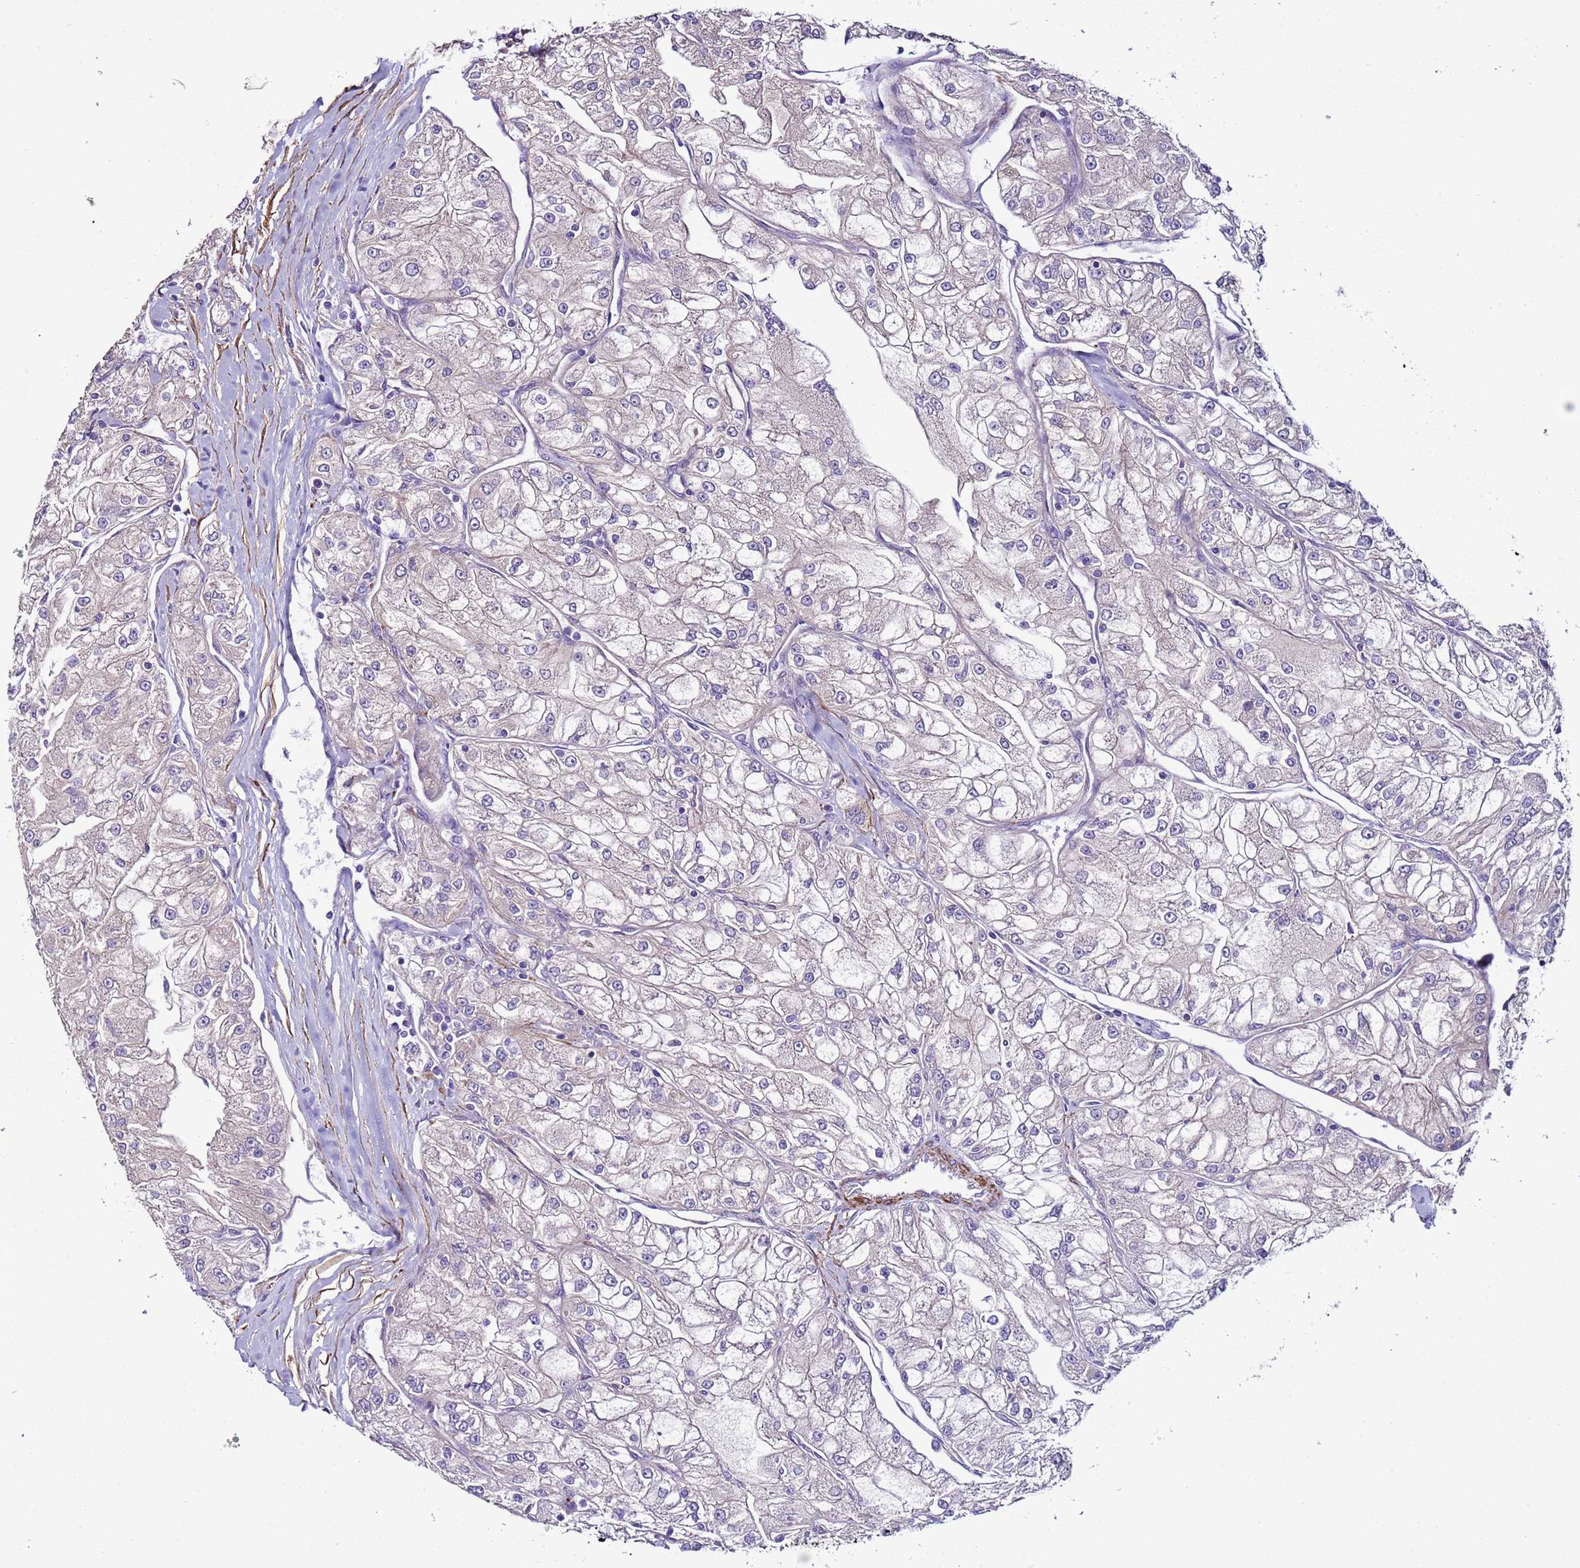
{"staining": {"intensity": "negative", "quantity": "none", "location": "none"}, "tissue": "renal cancer", "cell_type": "Tumor cells", "image_type": "cancer", "snomed": [{"axis": "morphology", "description": "Adenocarcinoma, NOS"}, {"axis": "topography", "description": "Kidney"}], "caption": "Immunohistochemistry image of neoplastic tissue: renal adenocarcinoma stained with DAB (3,3'-diaminobenzidine) displays no significant protein positivity in tumor cells.", "gene": "RABL2B", "patient": {"sex": "female", "age": 72}}